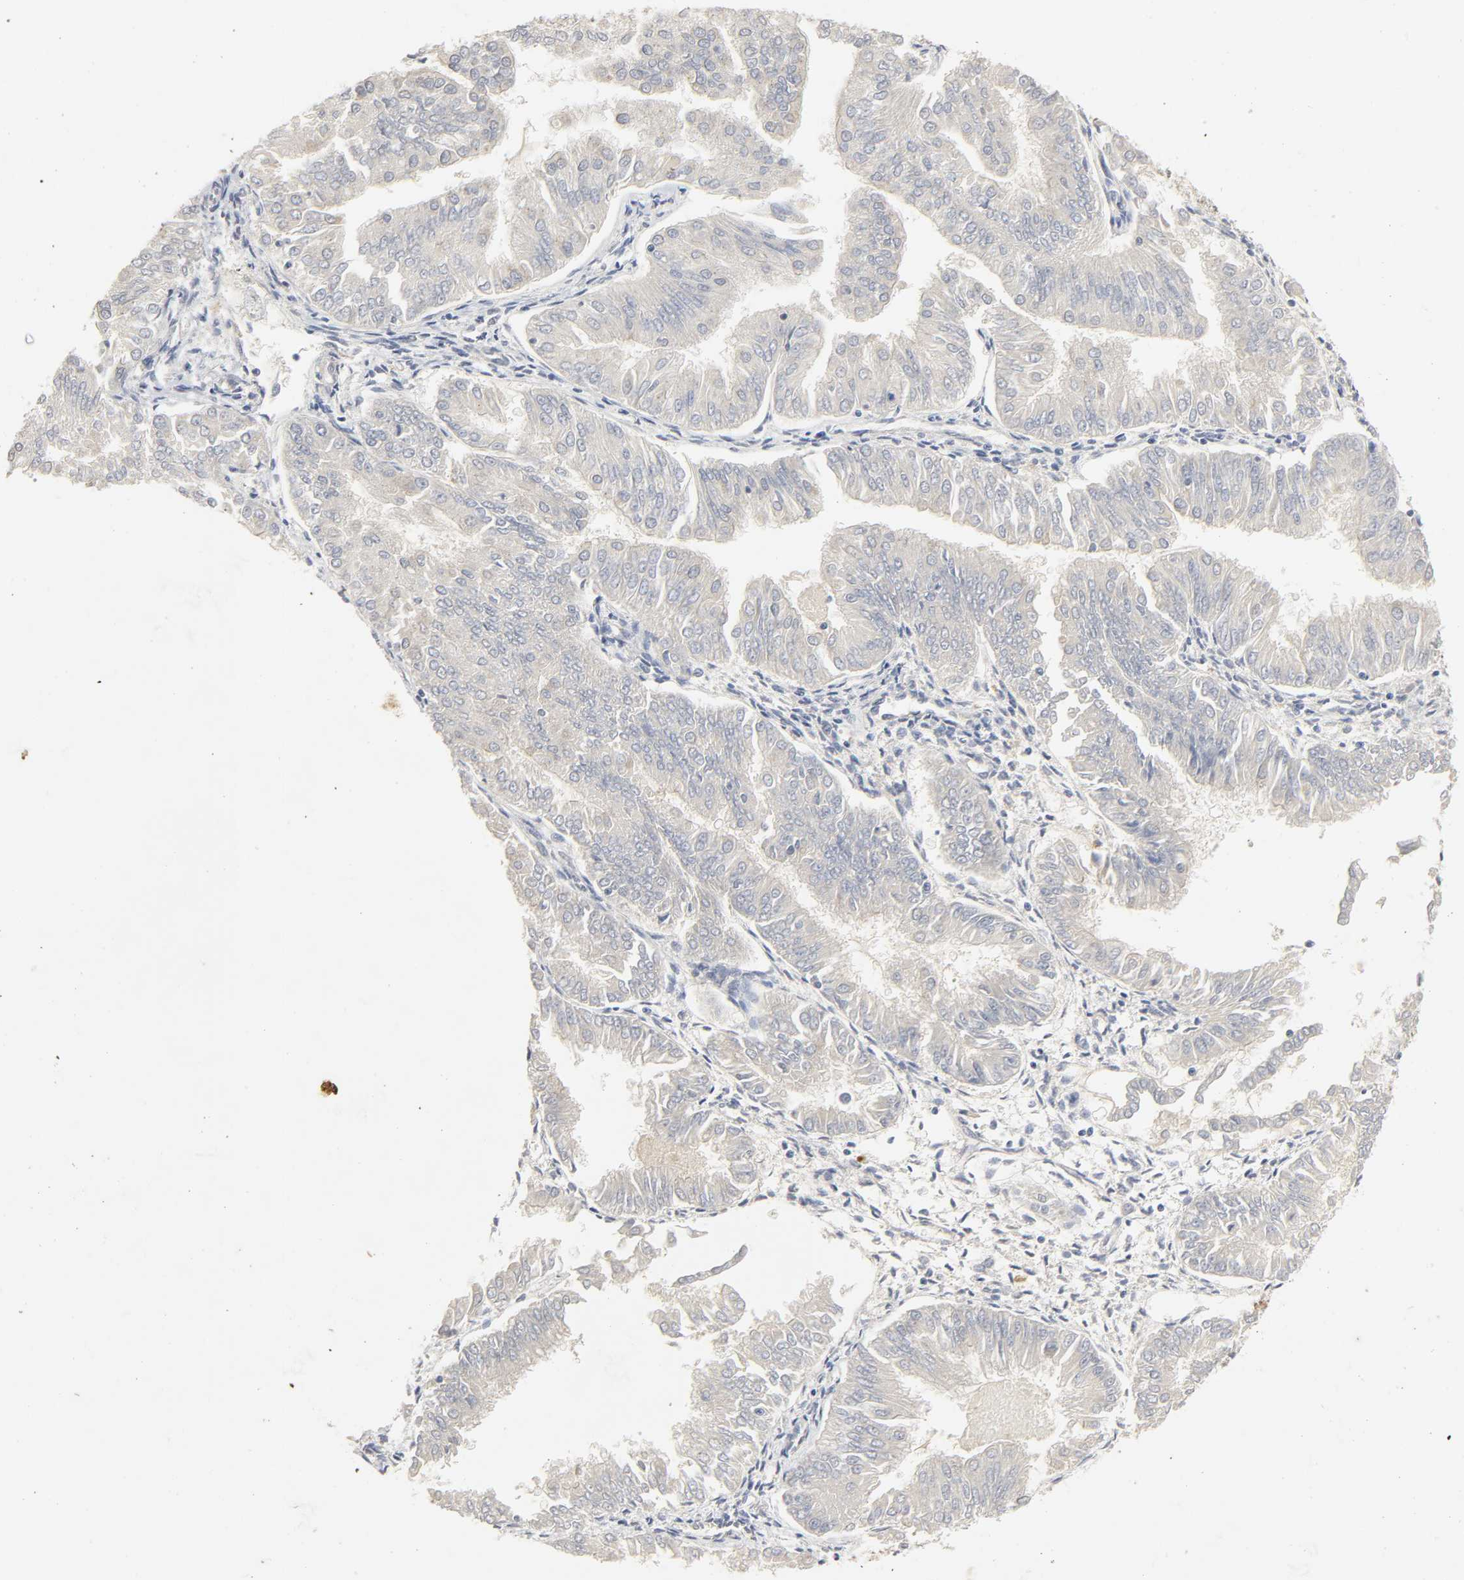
{"staining": {"intensity": "negative", "quantity": "none", "location": "none"}, "tissue": "endometrial cancer", "cell_type": "Tumor cells", "image_type": "cancer", "snomed": [{"axis": "morphology", "description": "Adenocarcinoma, NOS"}, {"axis": "topography", "description": "Endometrium"}], "caption": "The photomicrograph demonstrates no significant staining in tumor cells of endometrial adenocarcinoma.", "gene": "NCOA6", "patient": {"sex": "female", "age": 53}}